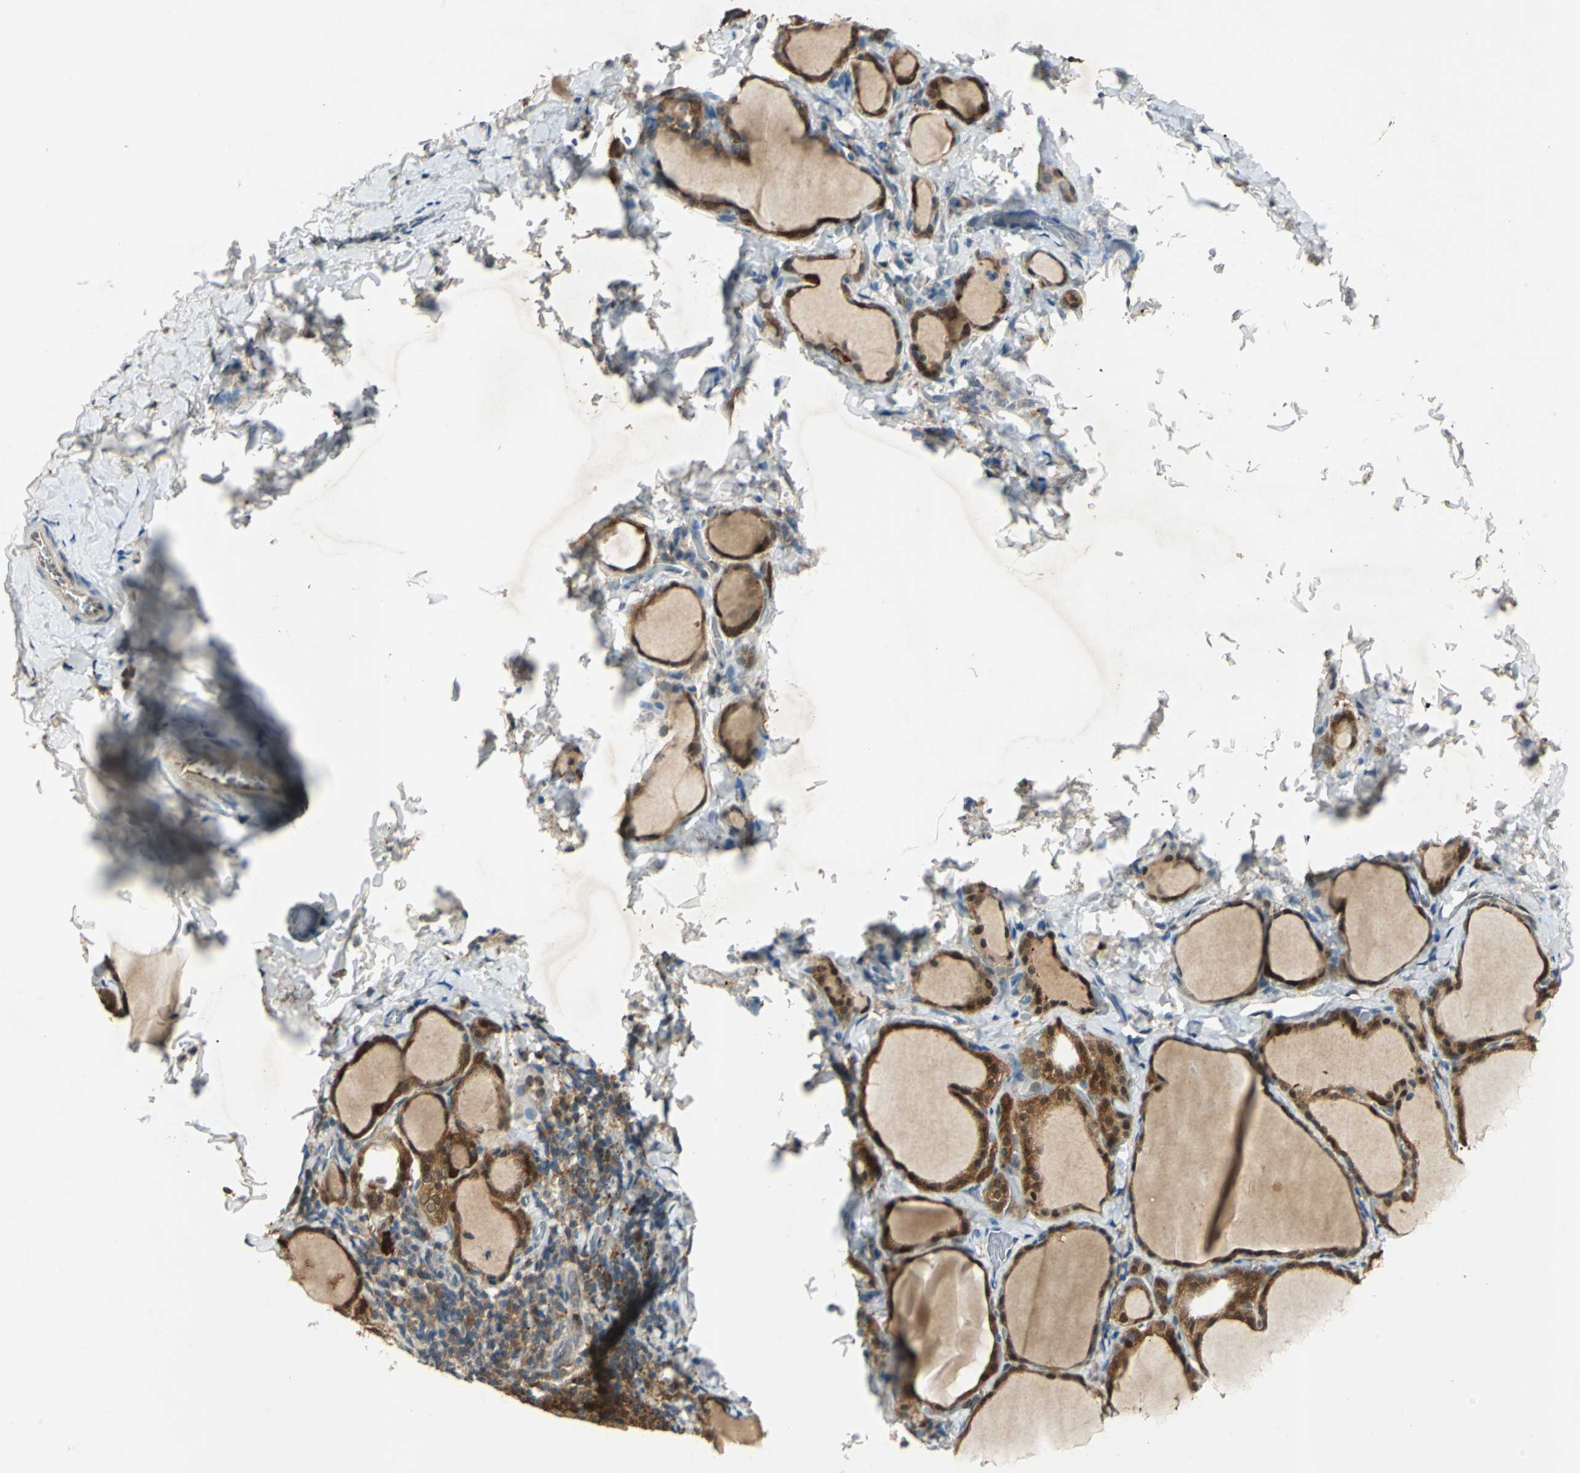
{"staining": {"intensity": "strong", "quantity": ">75%", "location": "cytoplasmic/membranous,nuclear"}, "tissue": "thyroid gland", "cell_type": "Glandular cells", "image_type": "normal", "snomed": [{"axis": "morphology", "description": "Normal tissue, NOS"}, {"axis": "morphology", "description": "Papillary adenocarcinoma, NOS"}, {"axis": "topography", "description": "Thyroid gland"}], "caption": "An image of thyroid gland stained for a protein demonstrates strong cytoplasmic/membranous,nuclear brown staining in glandular cells.", "gene": "RRM2B", "patient": {"sex": "female", "age": 30}}